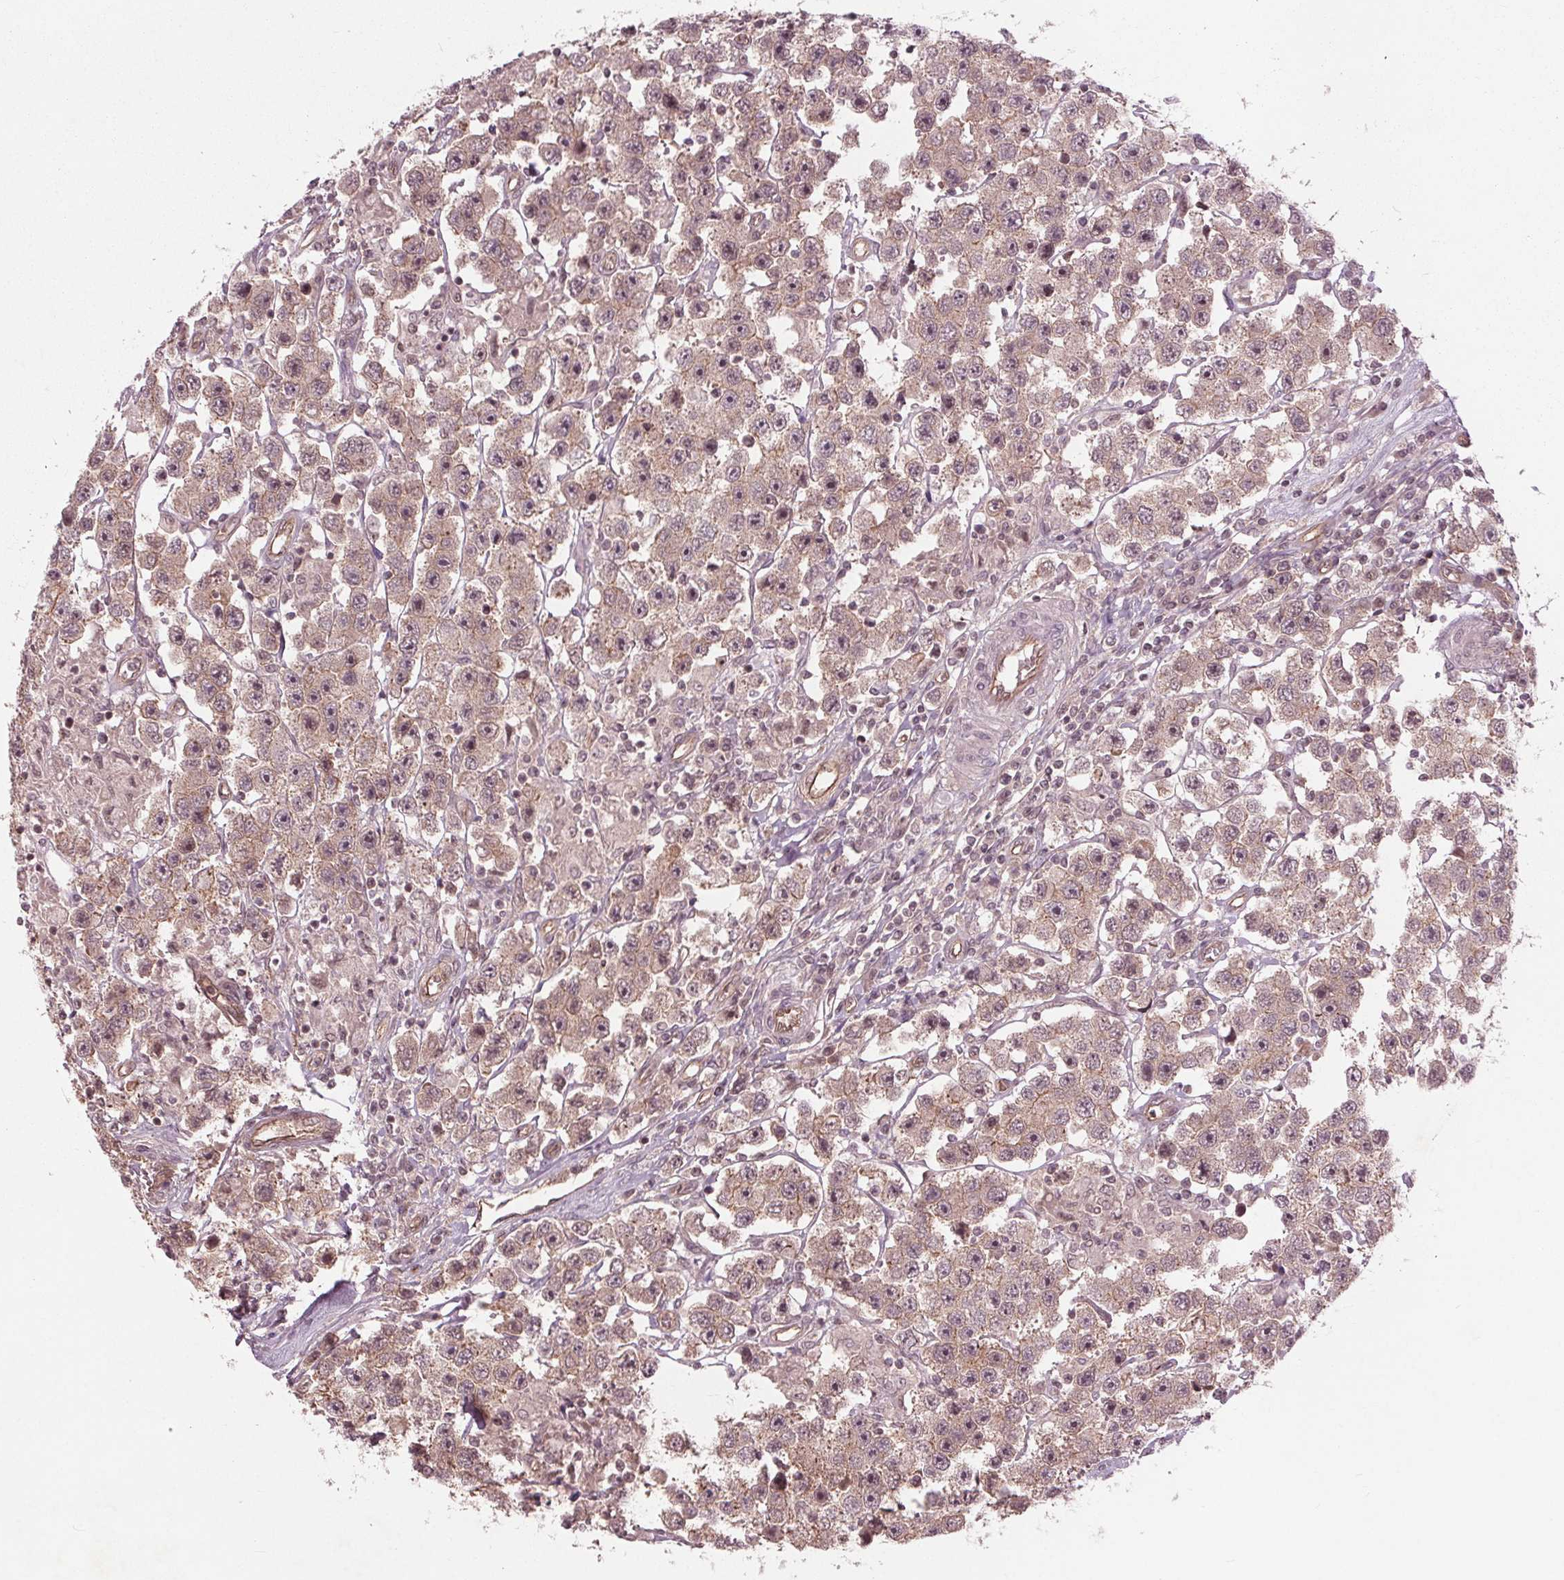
{"staining": {"intensity": "weak", "quantity": "<25%", "location": "cytoplasmic/membranous,nuclear"}, "tissue": "testis cancer", "cell_type": "Tumor cells", "image_type": "cancer", "snomed": [{"axis": "morphology", "description": "Seminoma, NOS"}, {"axis": "topography", "description": "Testis"}], "caption": "Human testis cancer stained for a protein using immunohistochemistry demonstrates no staining in tumor cells.", "gene": "BTBD1", "patient": {"sex": "male", "age": 45}}